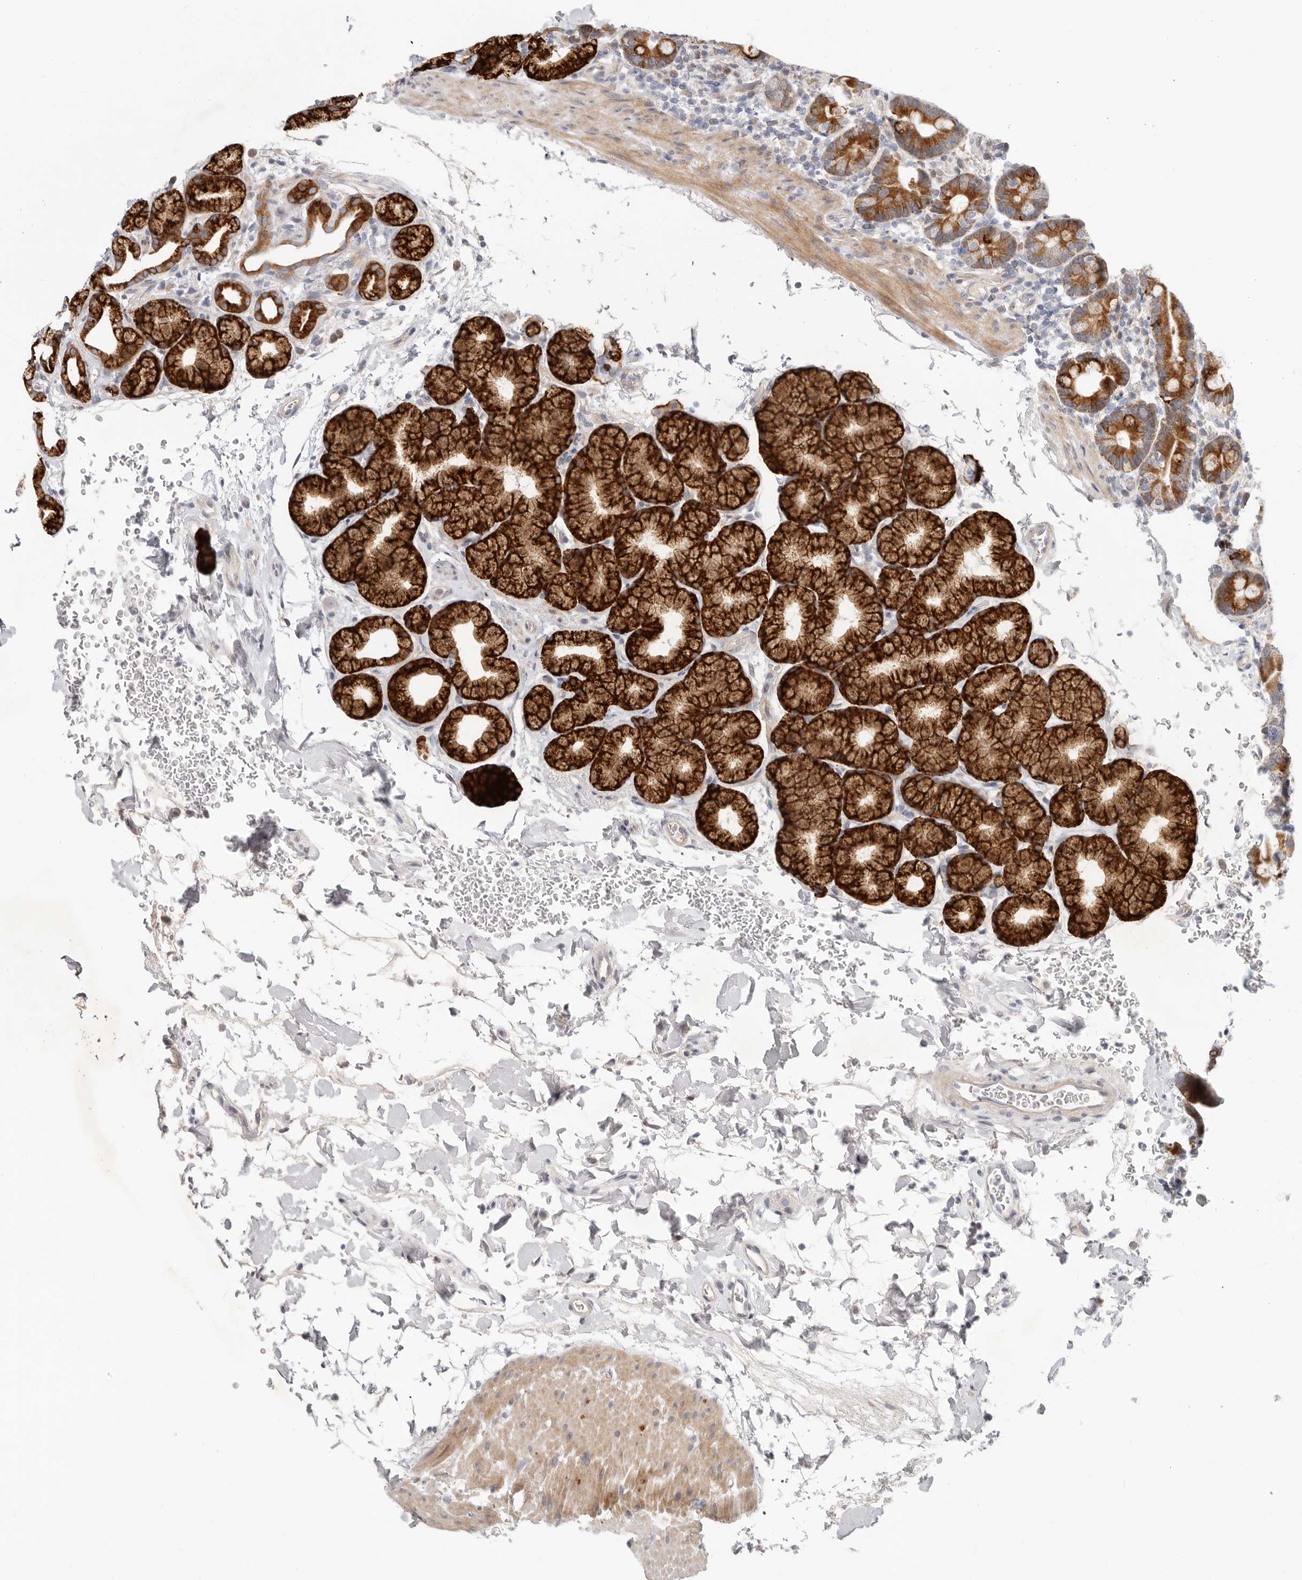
{"staining": {"intensity": "strong", "quantity": ">75%", "location": "cytoplasmic/membranous"}, "tissue": "duodenum", "cell_type": "Glandular cells", "image_type": "normal", "snomed": [{"axis": "morphology", "description": "Normal tissue, NOS"}, {"axis": "topography", "description": "Duodenum"}], "caption": "The micrograph reveals immunohistochemical staining of unremarkable duodenum. There is strong cytoplasmic/membranous expression is seen in approximately >75% of glandular cells.", "gene": "TFB2M", "patient": {"sex": "male", "age": 54}}